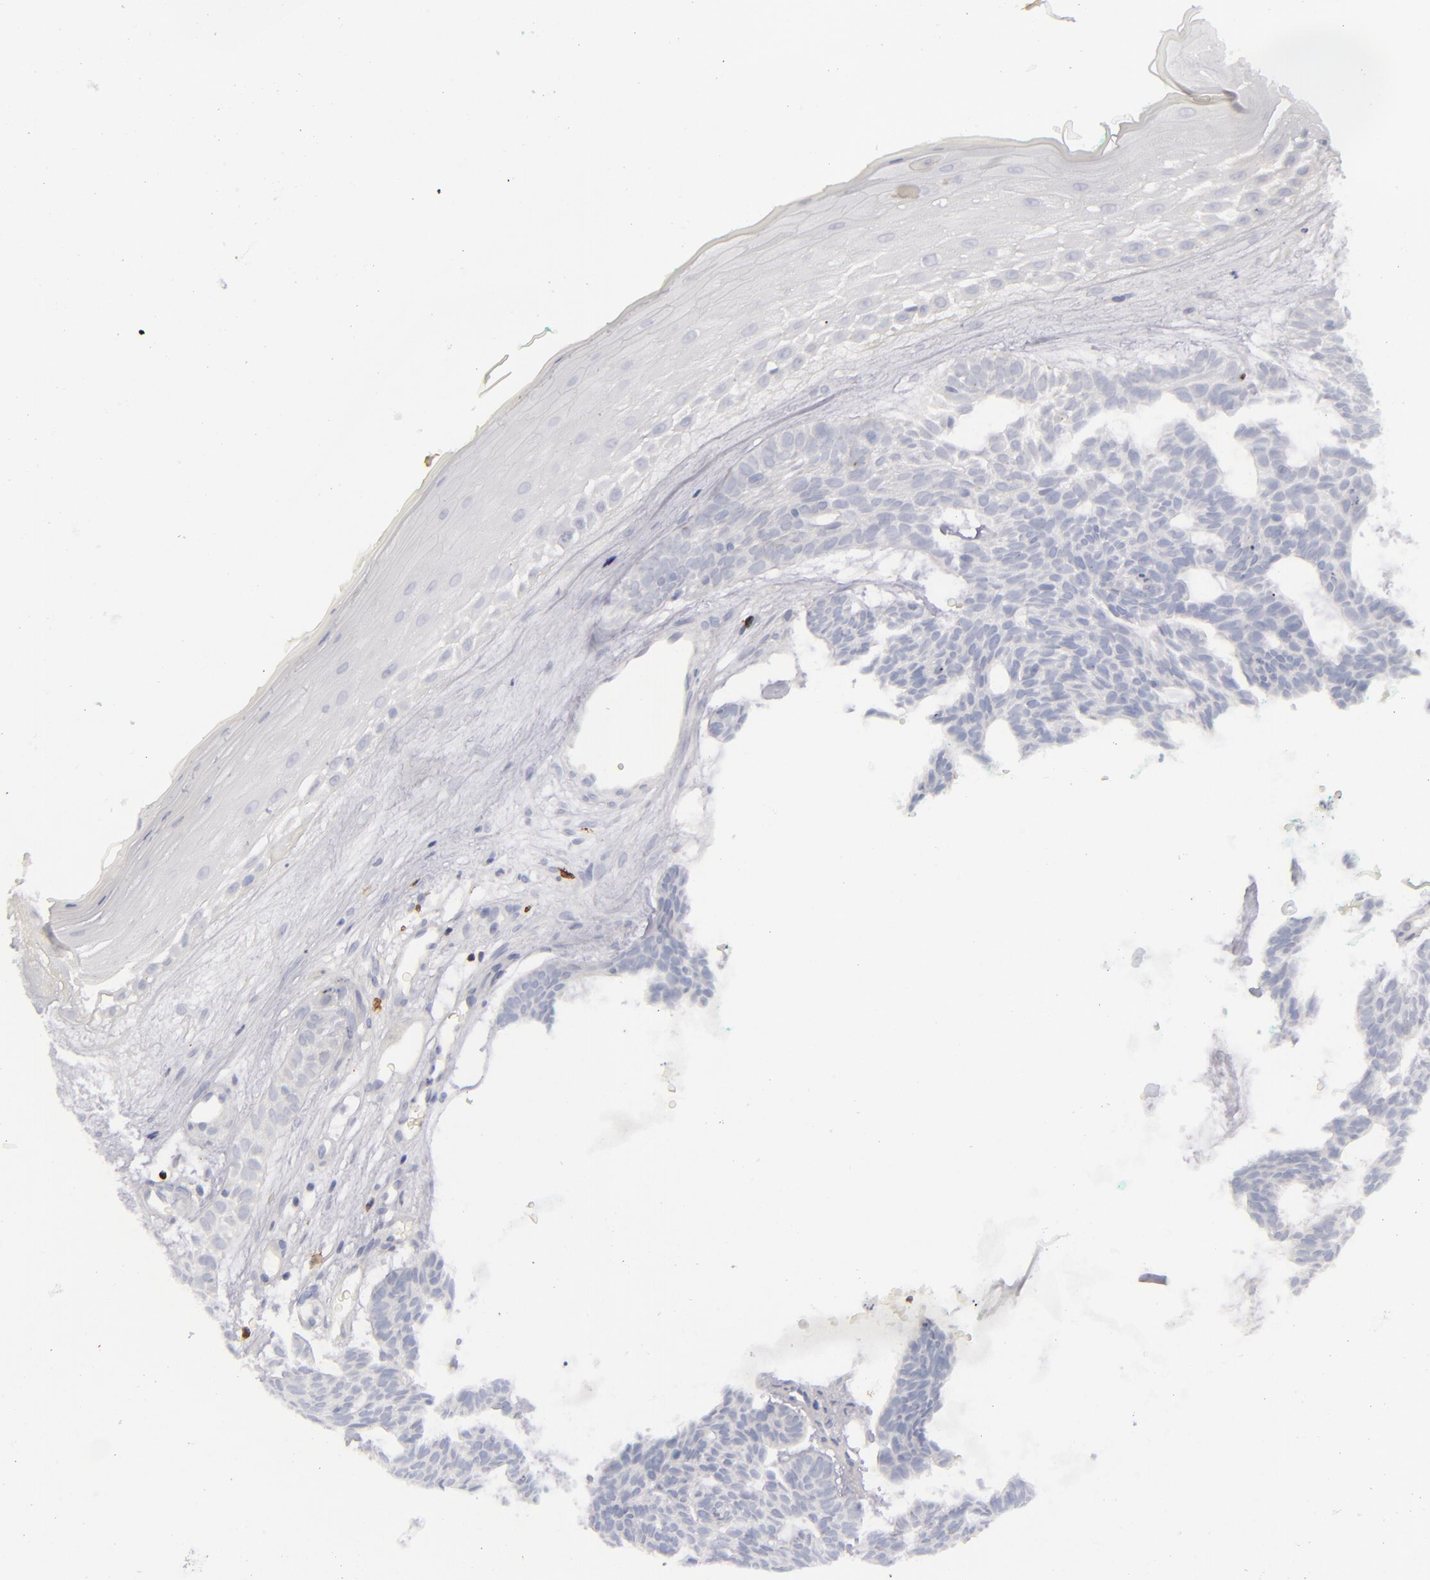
{"staining": {"intensity": "negative", "quantity": "none", "location": "none"}, "tissue": "skin cancer", "cell_type": "Tumor cells", "image_type": "cancer", "snomed": [{"axis": "morphology", "description": "Basal cell carcinoma"}, {"axis": "topography", "description": "Skin"}], "caption": "Tumor cells are negative for brown protein staining in basal cell carcinoma (skin).", "gene": "CD27", "patient": {"sex": "male", "age": 75}}